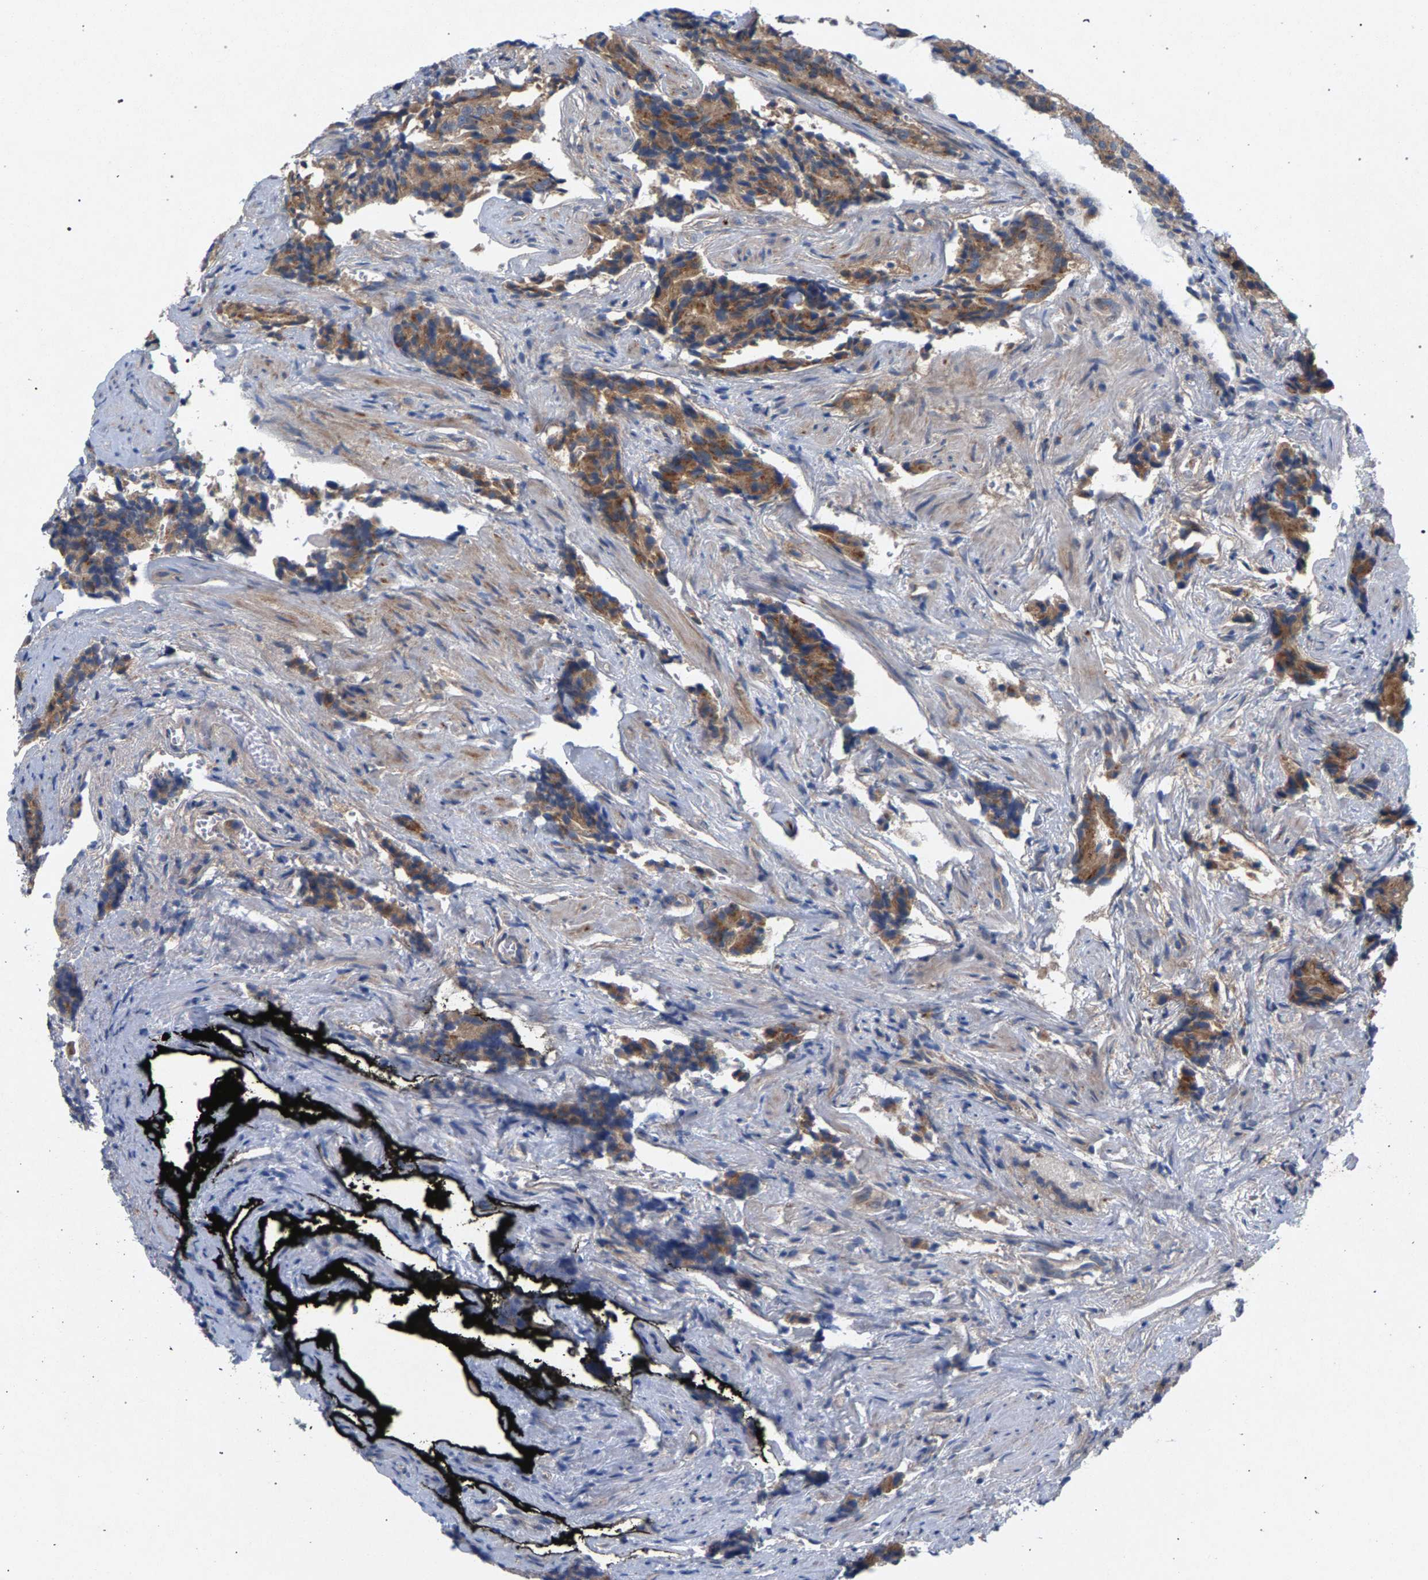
{"staining": {"intensity": "moderate", "quantity": ">75%", "location": "cytoplasmic/membranous"}, "tissue": "prostate cancer", "cell_type": "Tumor cells", "image_type": "cancer", "snomed": [{"axis": "morphology", "description": "Adenocarcinoma, High grade"}, {"axis": "topography", "description": "Prostate"}], "caption": "Immunohistochemistry micrograph of human prostate adenocarcinoma (high-grade) stained for a protein (brown), which exhibits medium levels of moderate cytoplasmic/membranous expression in approximately >75% of tumor cells.", "gene": "MAMDC2", "patient": {"sex": "male", "age": 58}}